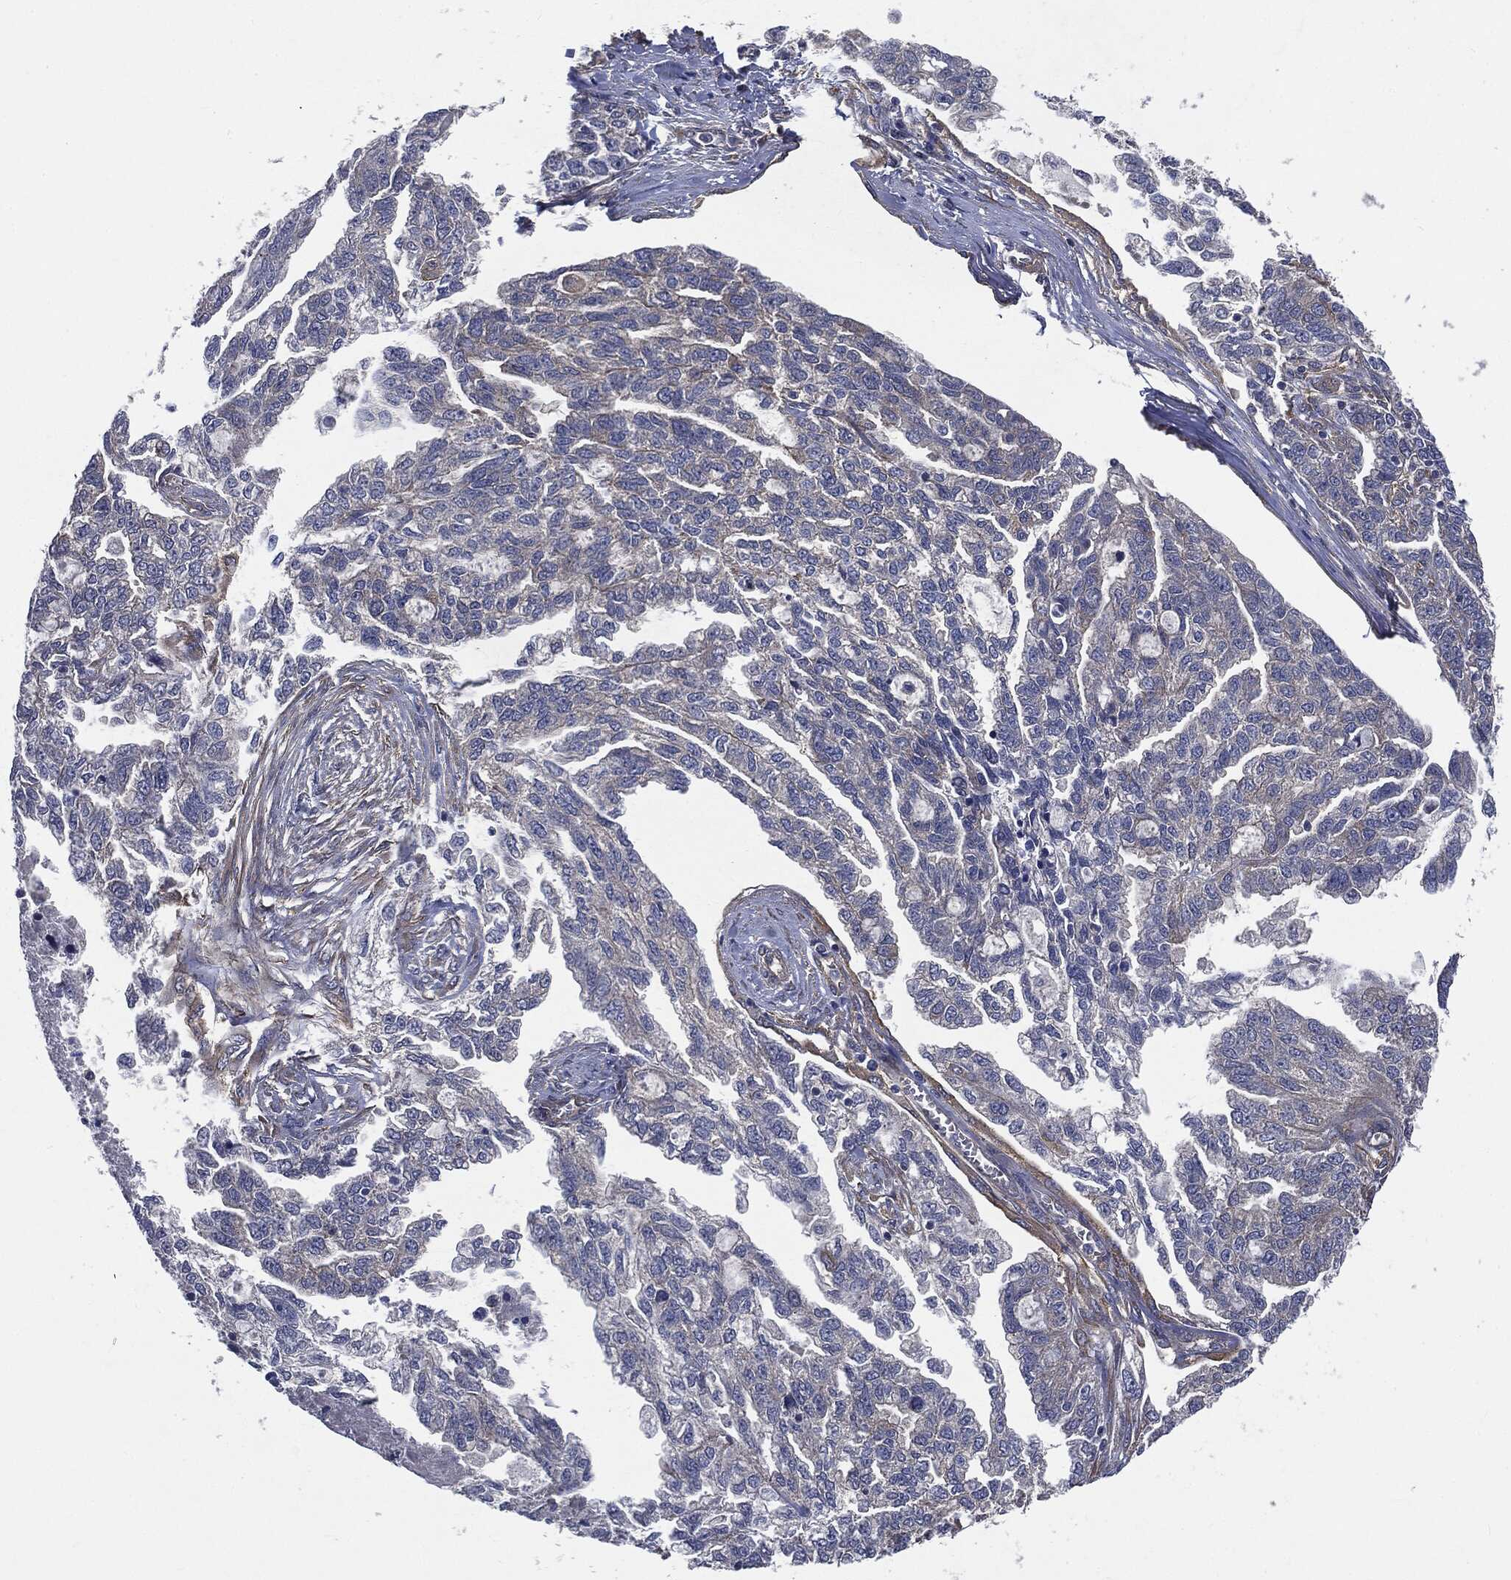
{"staining": {"intensity": "negative", "quantity": "none", "location": "none"}, "tissue": "ovarian cancer", "cell_type": "Tumor cells", "image_type": "cancer", "snomed": [{"axis": "morphology", "description": "Cystadenocarcinoma, serous, NOS"}, {"axis": "topography", "description": "Ovary"}], "caption": "Immunohistochemistry (IHC) of serous cystadenocarcinoma (ovarian) shows no expression in tumor cells. (Stains: DAB immunohistochemistry with hematoxylin counter stain, Microscopy: brightfield microscopy at high magnification).", "gene": "EPS15L1", "patient": {"sex": "female", "age": 51}}